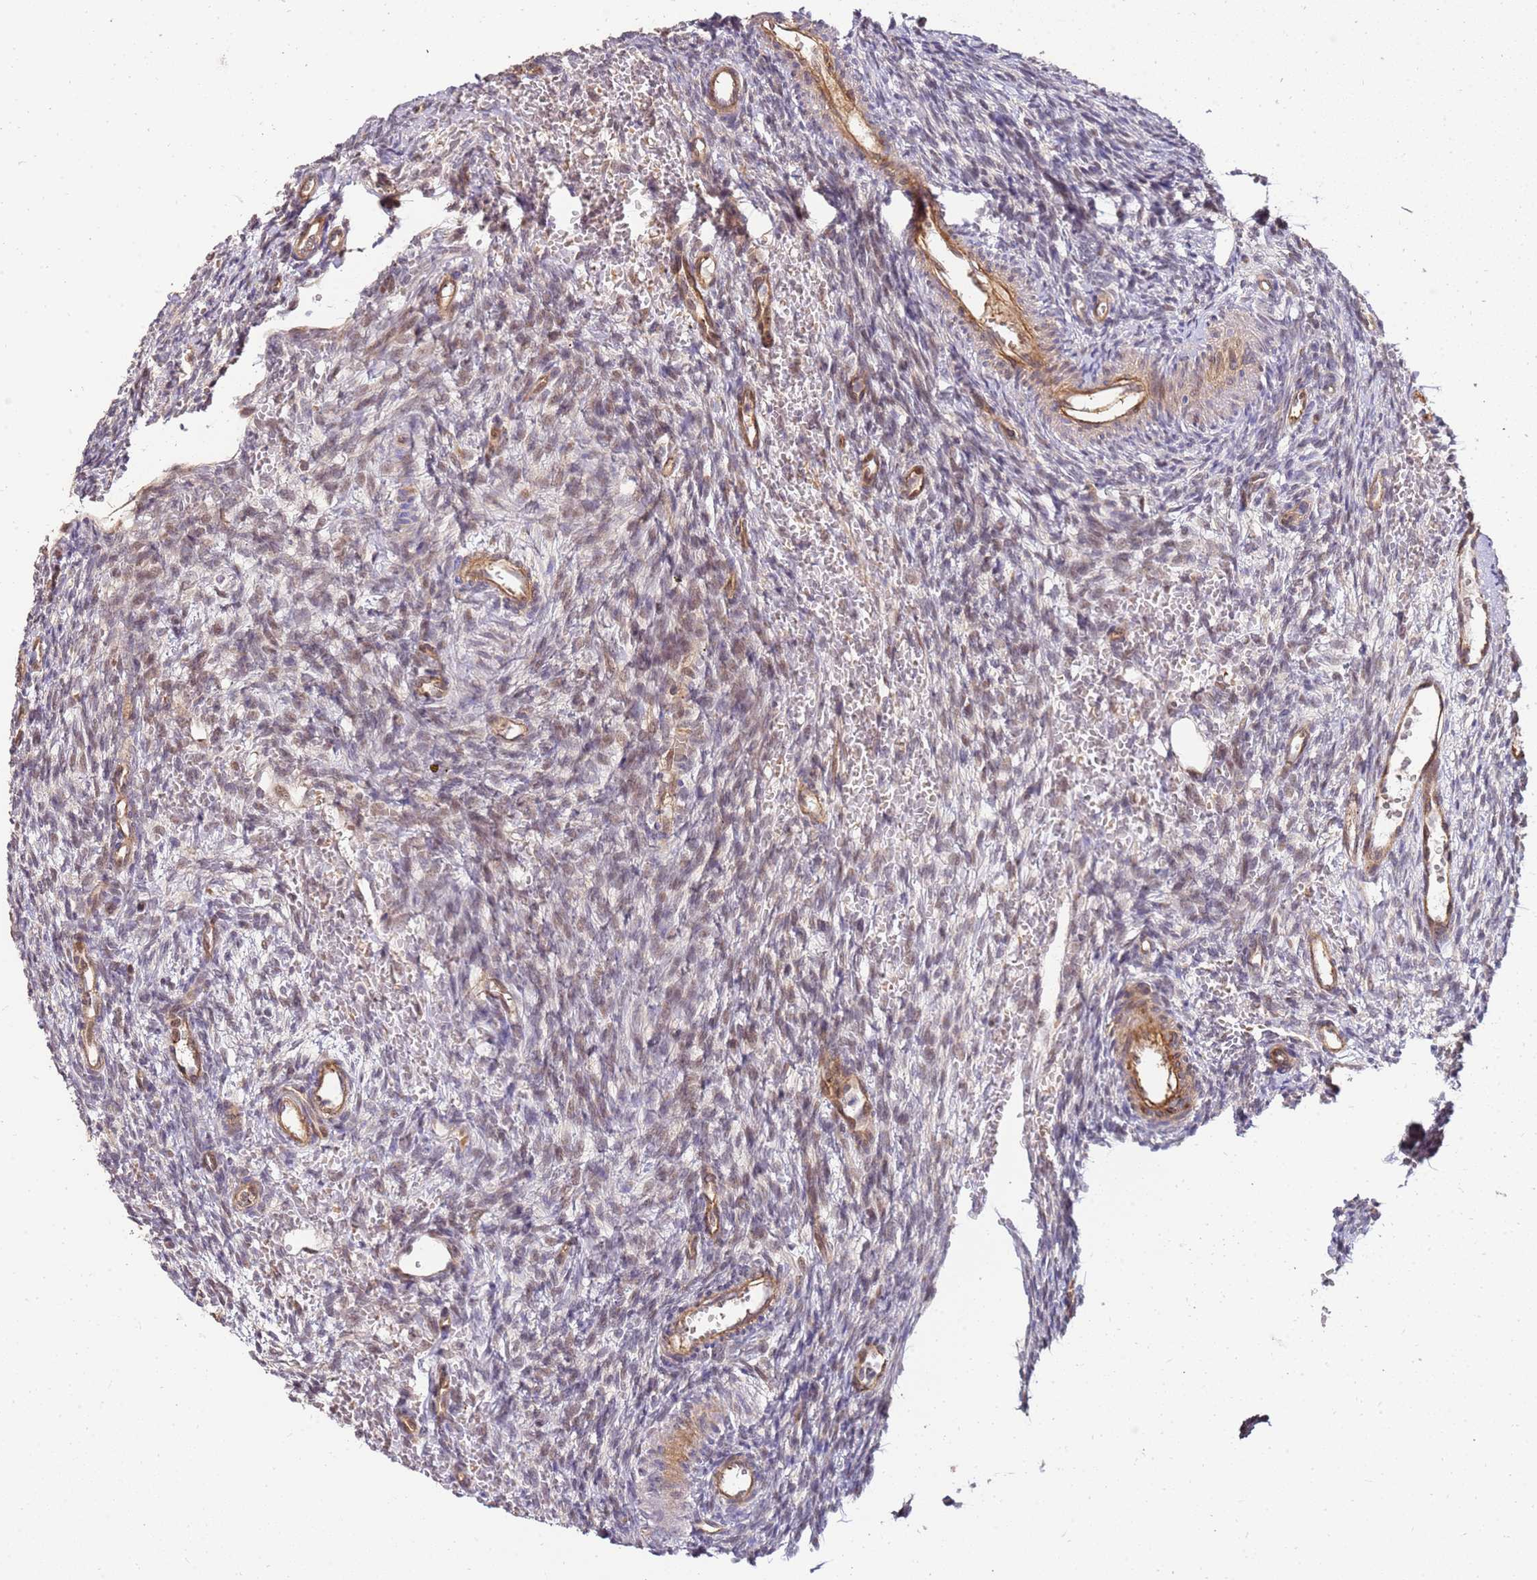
{"staining": {"intensity": "weak", "quantity": "25%-75%", "location": "cytoplasmic/membranous"}, "tissue": "ovary", "cell_type": "Ovarian stroma cells", "image_type": "normal", "snomed": [{"axis": "morphology", "description": "Normal tissue, NOS"}, {"axis": "topography", "description": "Ovary"}], "caption": "Immunohistochemical staining of normal human ovary reveals low levels of weak cytoplasmic/membranous positivity in about 25%-75% of ovarian stroma cells.", "gene": "ST18", "patient": {"sex": "female", "age": 39}}